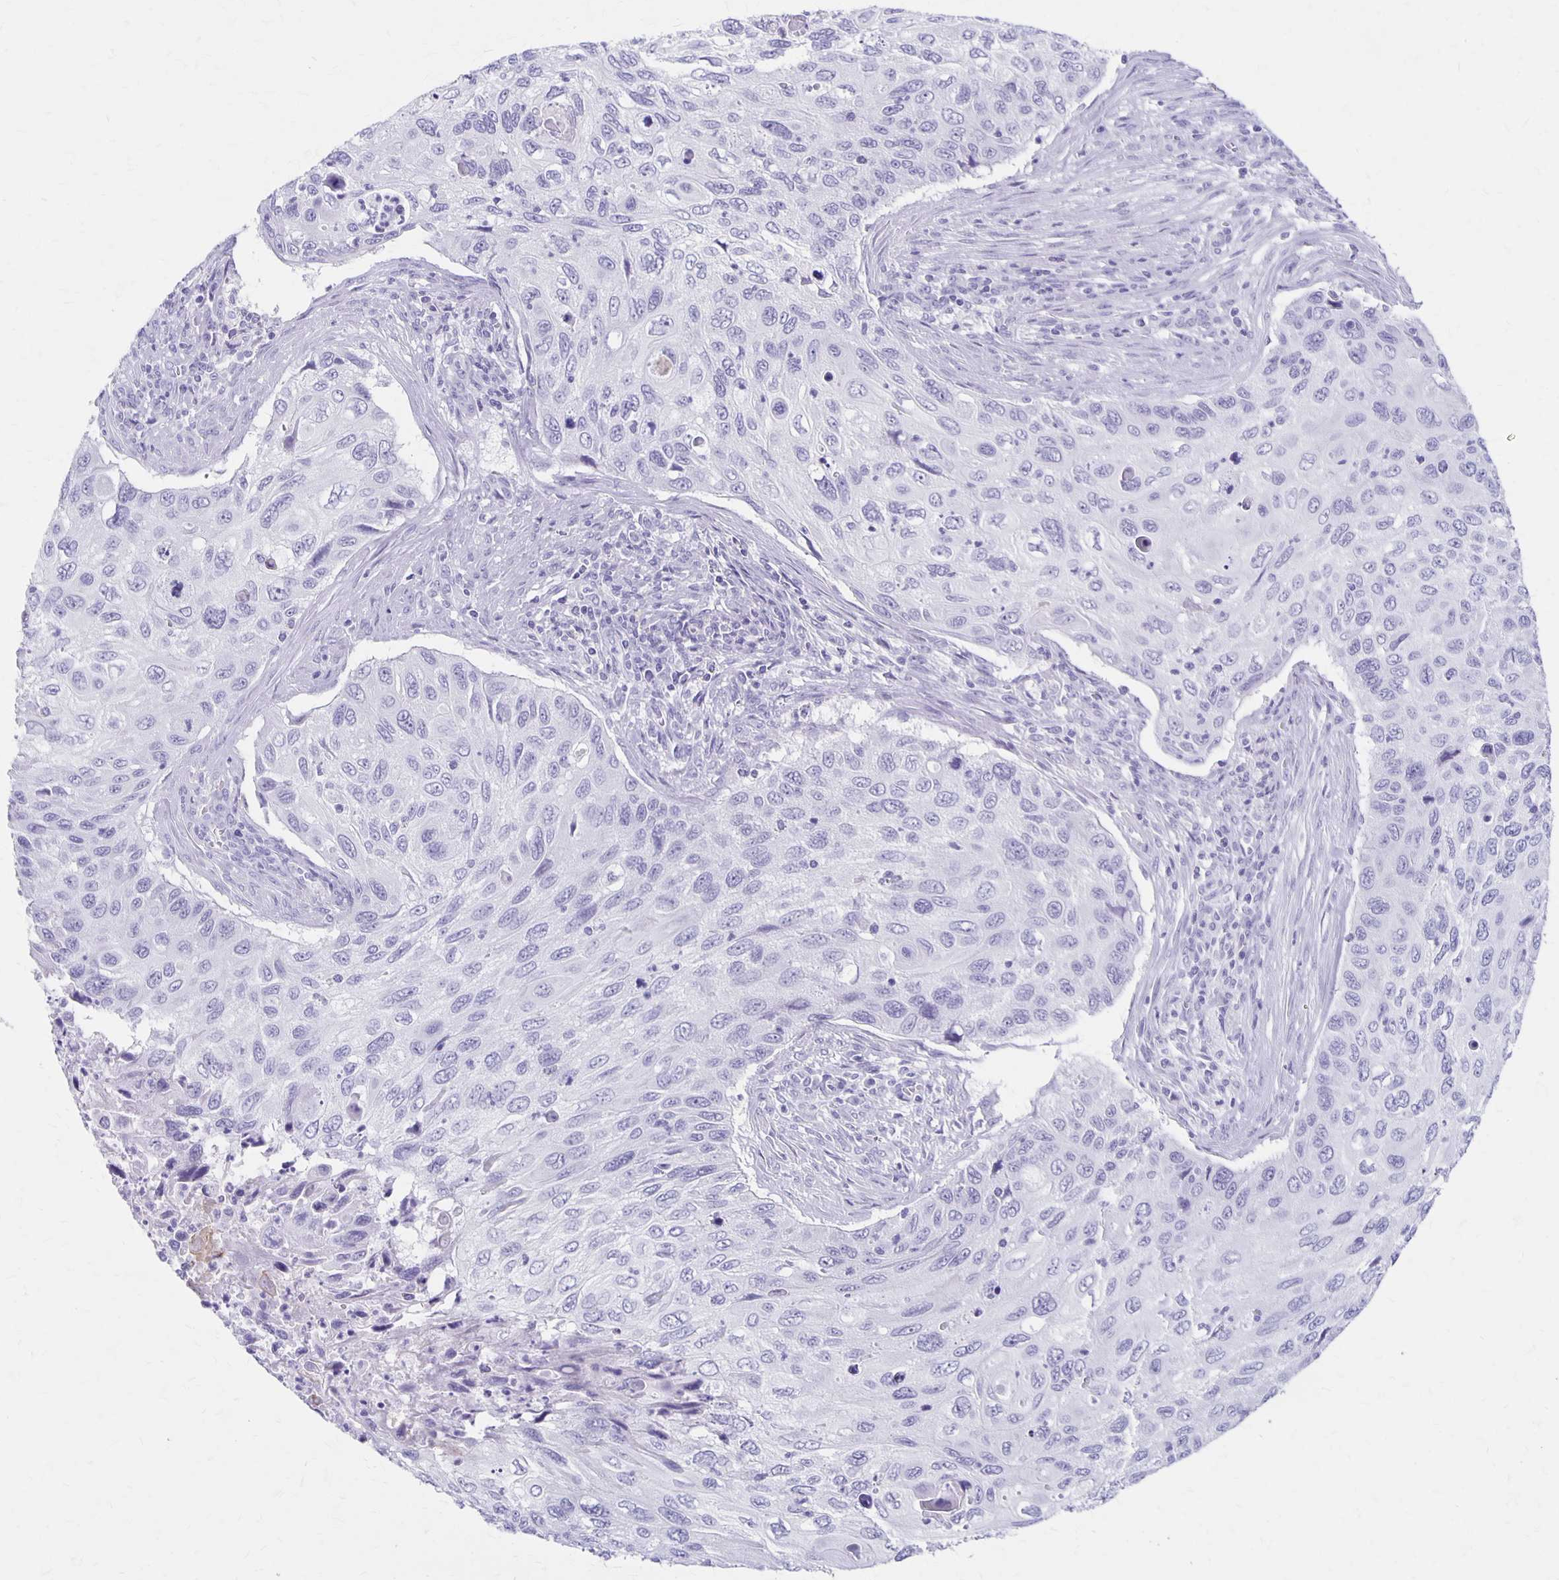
{"staining": {"intensity": "negative", "quantity": "none", "location": "none"}, "tissue": "cervical cancer", "cell_type": "Tumor cells", "image_type": "cancer", "snomed": [{"axis": "morphology", "description": "Squamous cell carcinoma, NOS"}, {"axis": "topography", "description": "Cervix"}], "caption": "High magnification brightfield microscopy of cervical cancer stained with DAB (brown) and counterstained with hematoxylin (blue): tumor cells show no significant positivity.", "gene": "MAGEC2", "patient": {"sex": "female", "age": 70}}